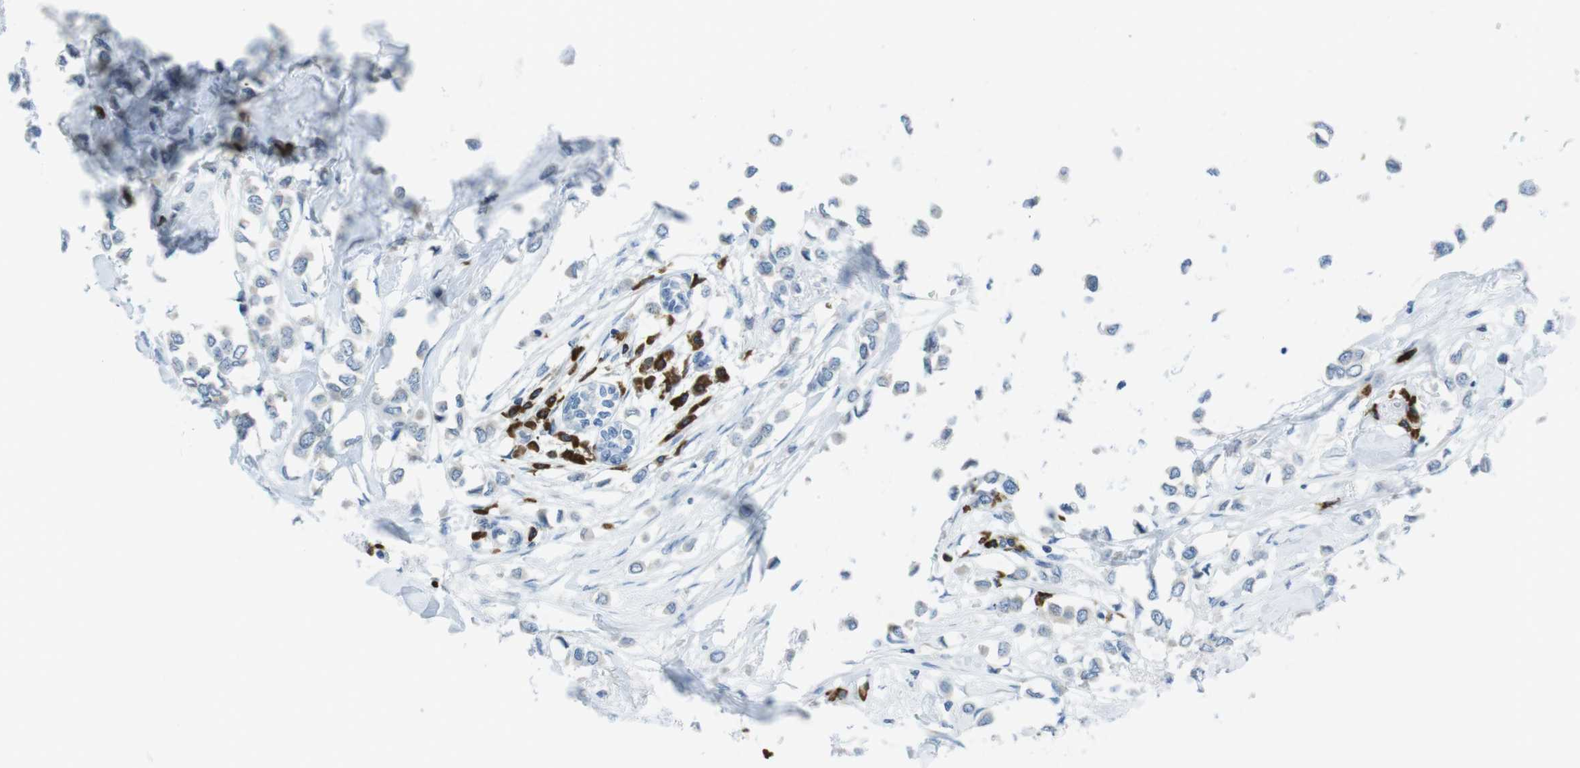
{"staining": {"intensity": "negative", "quantity": "none", "location": "none"}, "tissue": "breast cancer", "cell_type": "Tumor cells", "image_type": "cancer", "snomed": [{"axis": "morphology", "description": "Lobular carcinoma"}, {"axis": "topography", "description": "Breast"}], "caption": "The micrograph exhibits no significant staining in tumor cells of breast lobular carcinoma. The staining was performed using DAB to visualize the protein expression in brown, while the nuclei were stained in blue with hematoxylin (Magnification: 20x).", "gene": "CLPTM1L", "patient": {"sex": "female", "age": 51}}